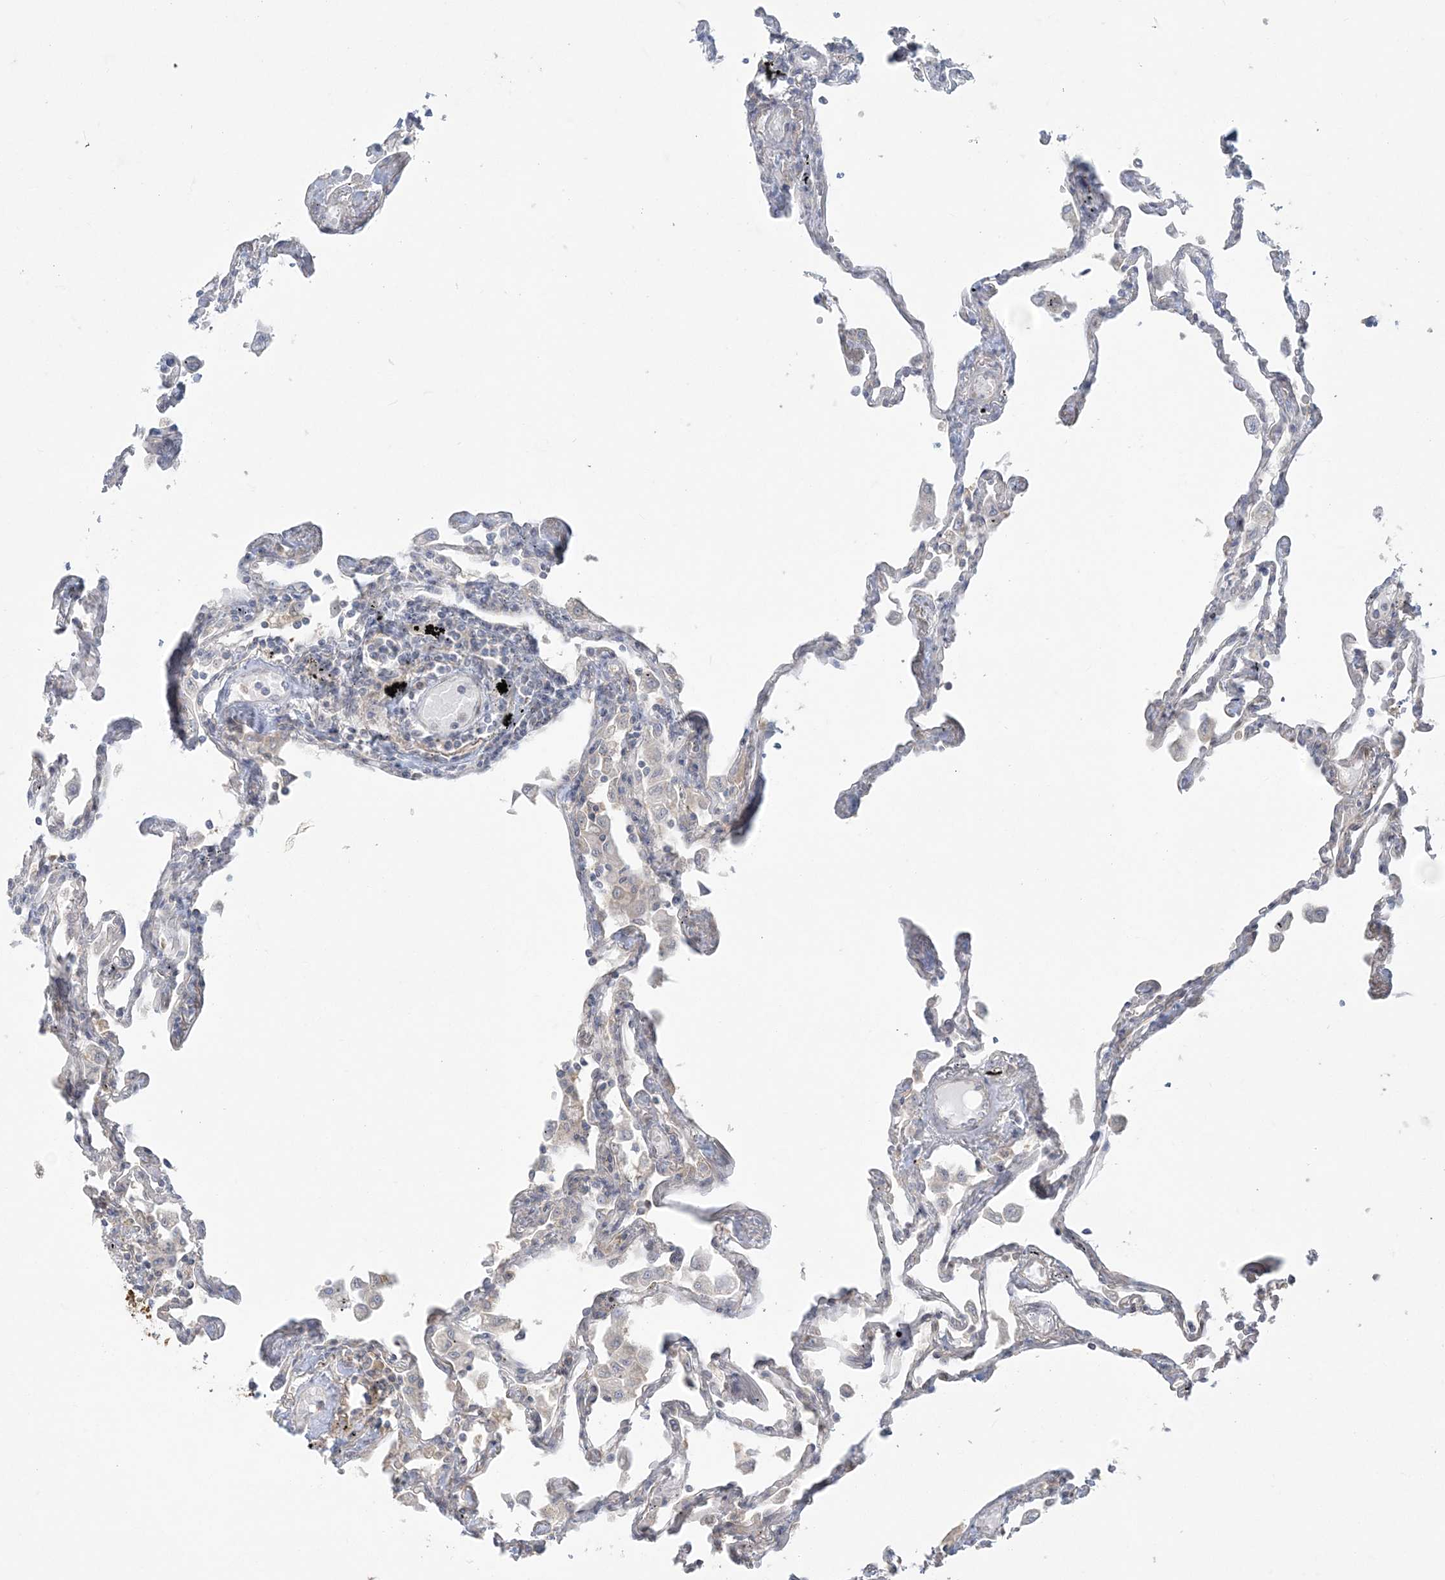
{"staining": {"intensity": "weak", "quantity": "25%-75%", "location": "cytoplasmic/membranous"}, "tissue": "lung", "cell_type": "Alveolar cells", "image_type": "normal", "snomed": [{"axis": "morphology", "description": "Normal tissue, NOS"}, {"axis": "topography", "description": "Lung"}], "caption": "Alveolar cells demonstrate weak cytoplasmic/membranous positivity in approximately 25%-75% of cells in normal lung.", "gene": "ZC3H6", "patient": {"sex": "female", "age": 67}}